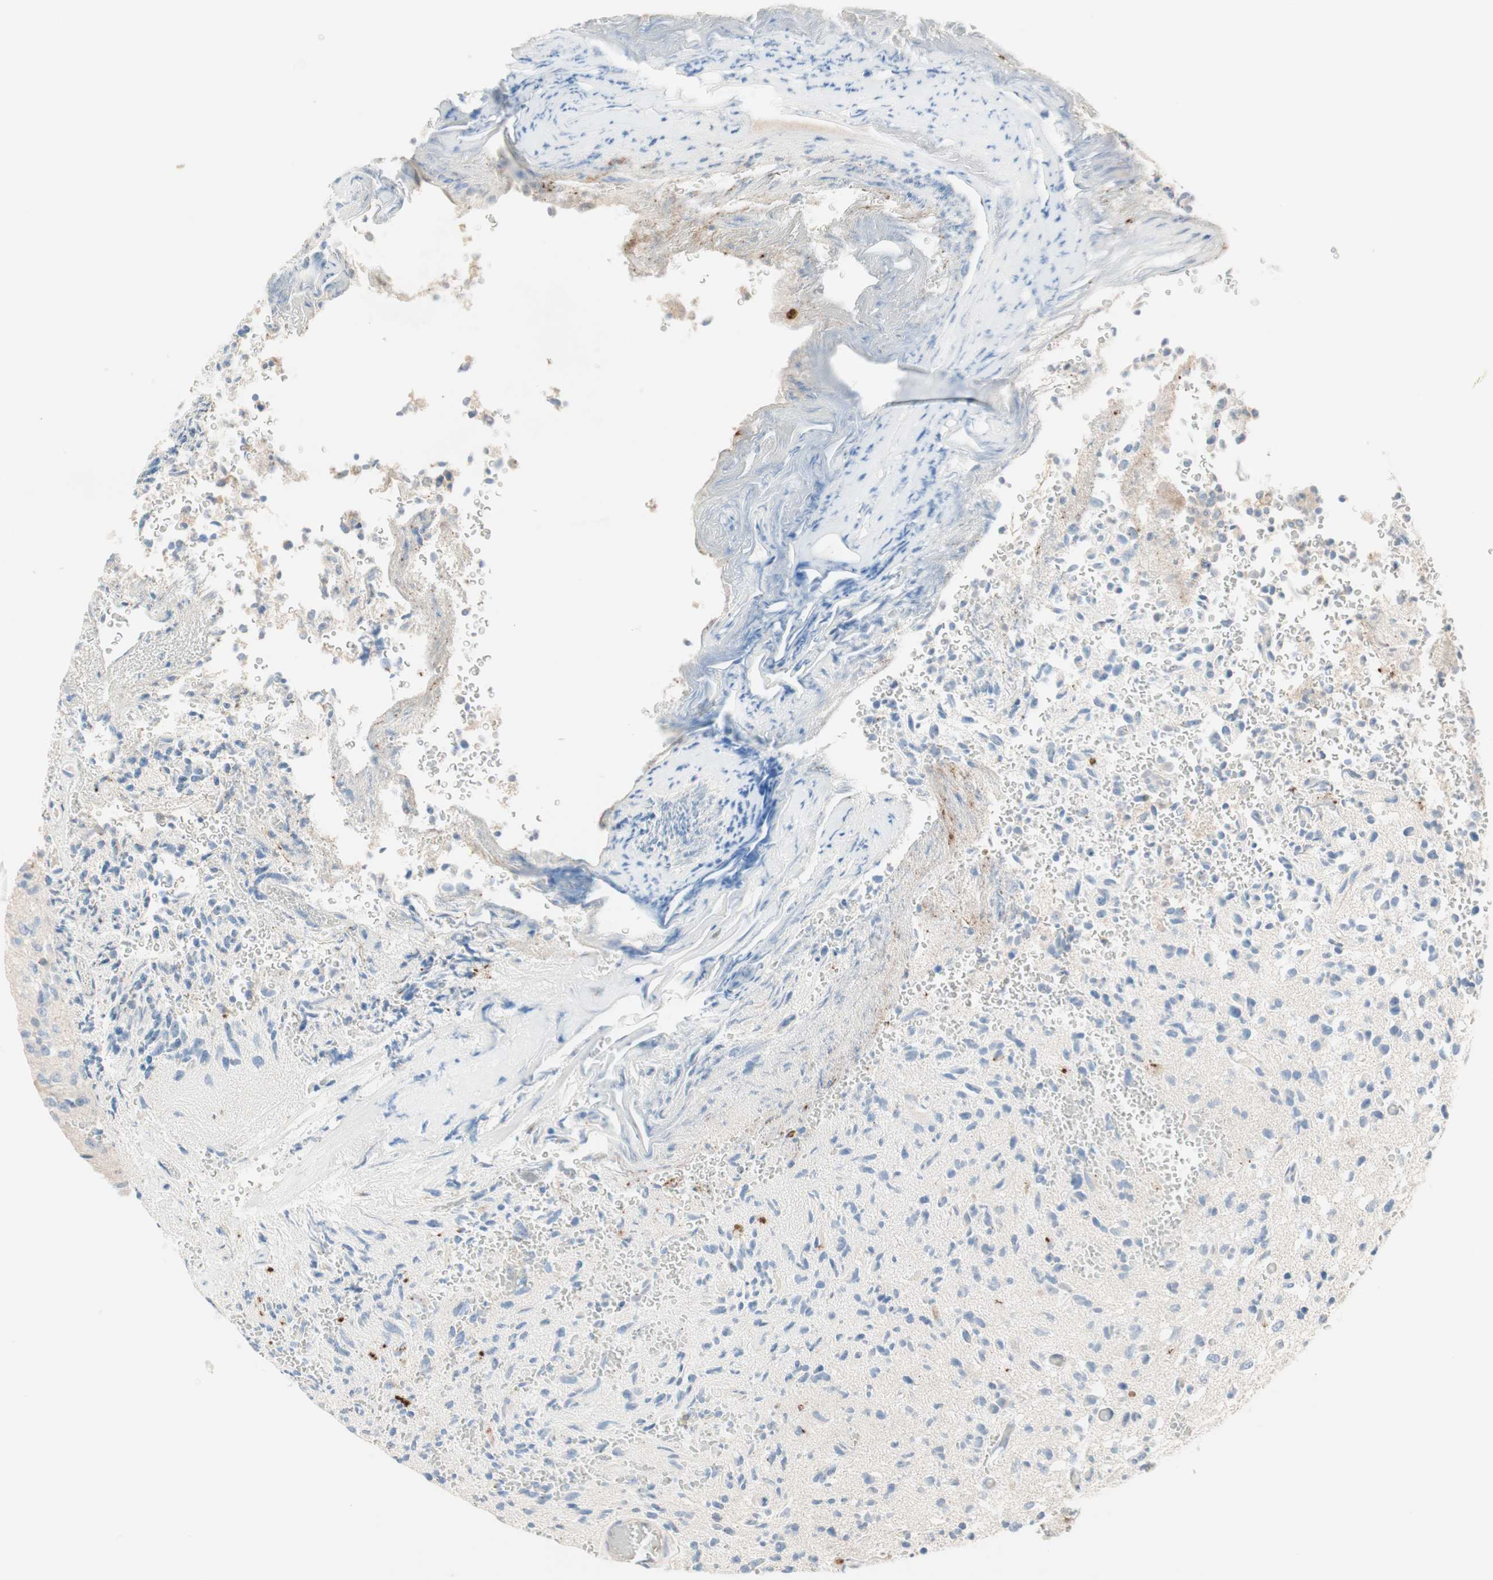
{"staining": {"intensity": "negative", "quantity": "none", "location": "none"}, "tissue": "glioma", "cell_type": "Tumor cells", "image_type": "cancer", "snomed": [{"axis": "morphology", "description": "Glioma, malignant, High grade"}, {"axis": "topography", "description": "pancreas cauda"}], "caption": "An image of human glioma is negative for staining in tumor cells.", "gene": "PDZK1", "patient": {"sex": "male", "age": 60}}